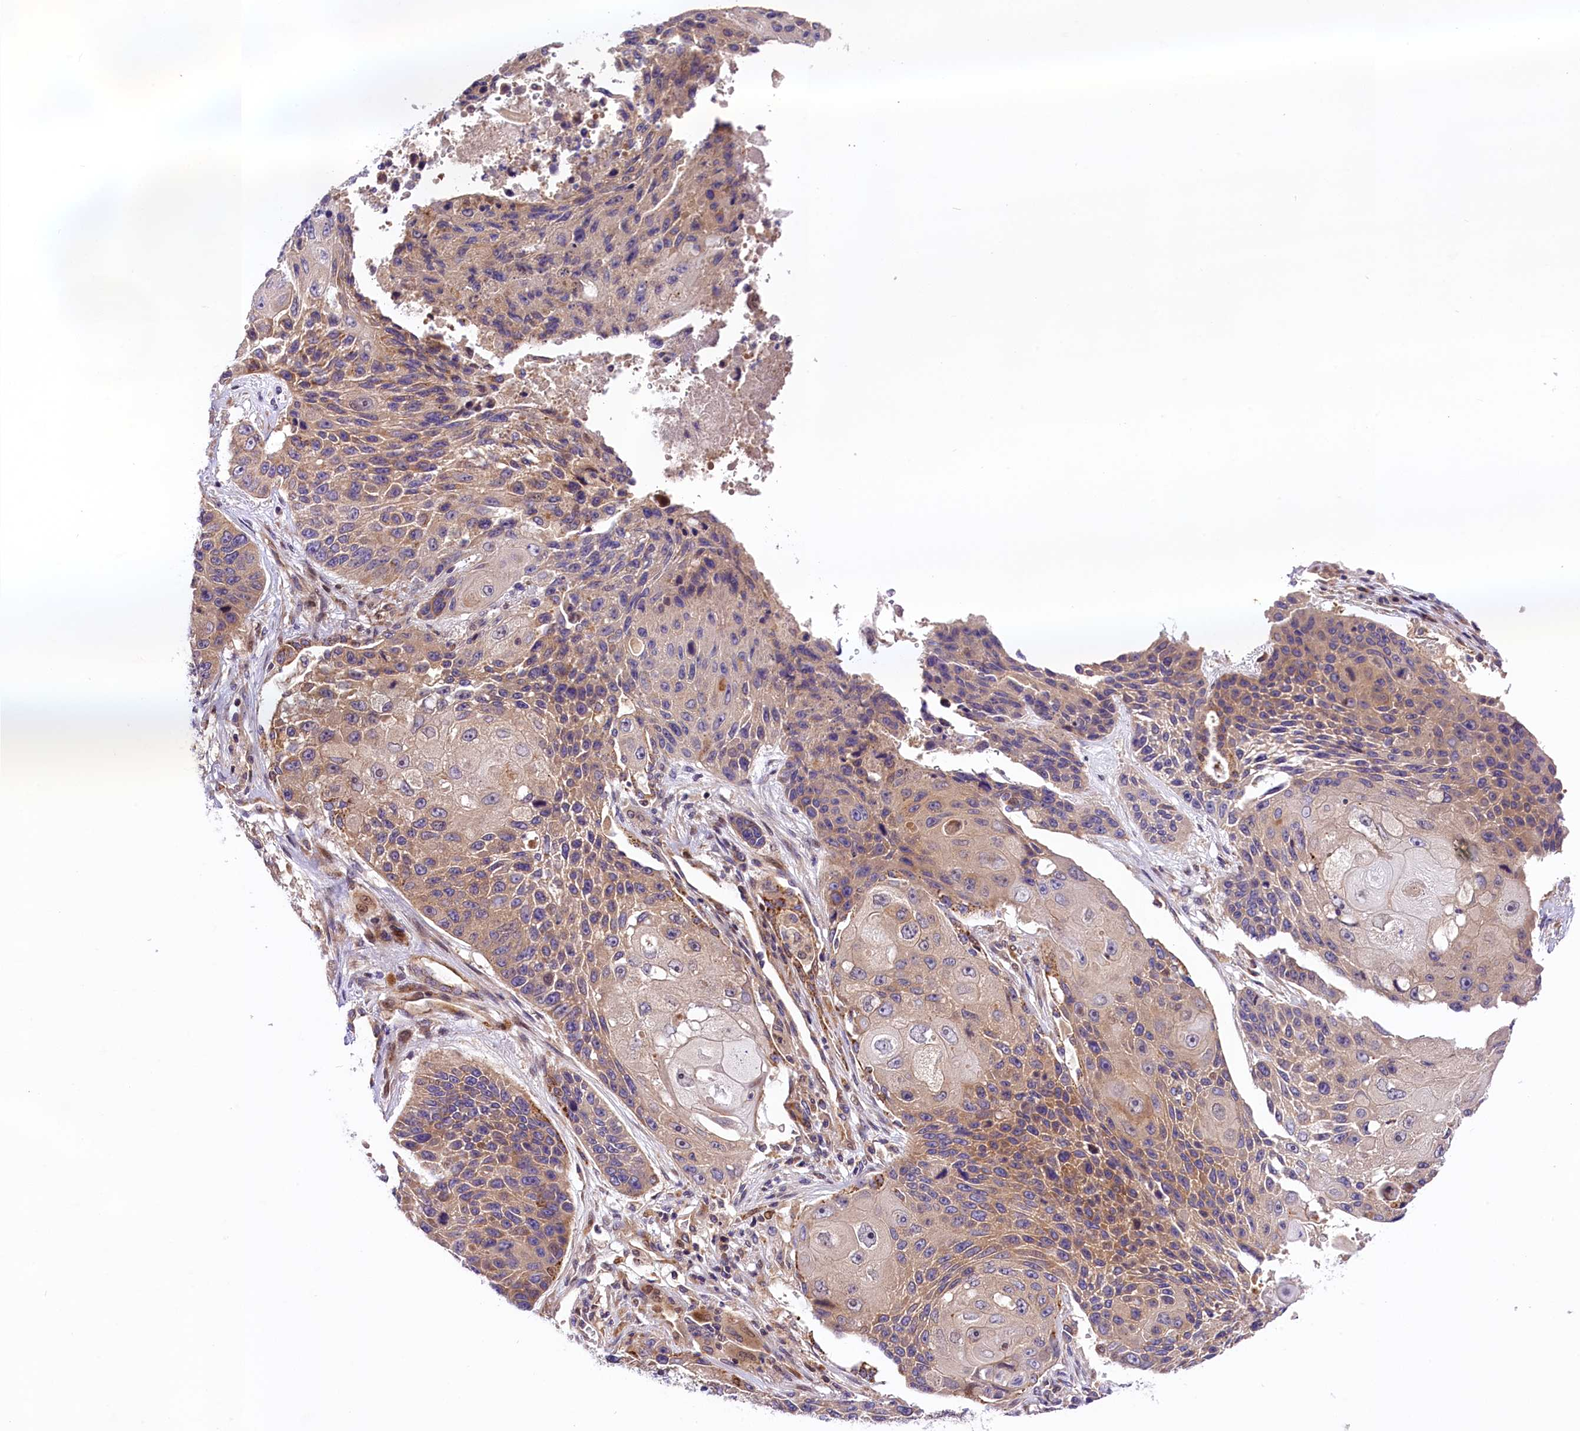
{"staining": {"intensity": "moderate", "quantity": "25%-75%", "location": "cytoplasmic/membranous"}, "tissue": "lung cancer", "cell_type": "Tumor cells", "image_type": "cancer", "snomed": [{"axis": "morphology", "description": "Squamous cell carcinoma, NOS"}, {"axis": "topography", "description": "Lung"}], "caption": "The micrograph reveals staining of squamous cell carcinoma (lung), revealing moderate cytoplasmic/membranous protein staining (brown color) within tumor cells.", "gene": "ARMC6", "patient": {"sex": "male", "age": 61}}